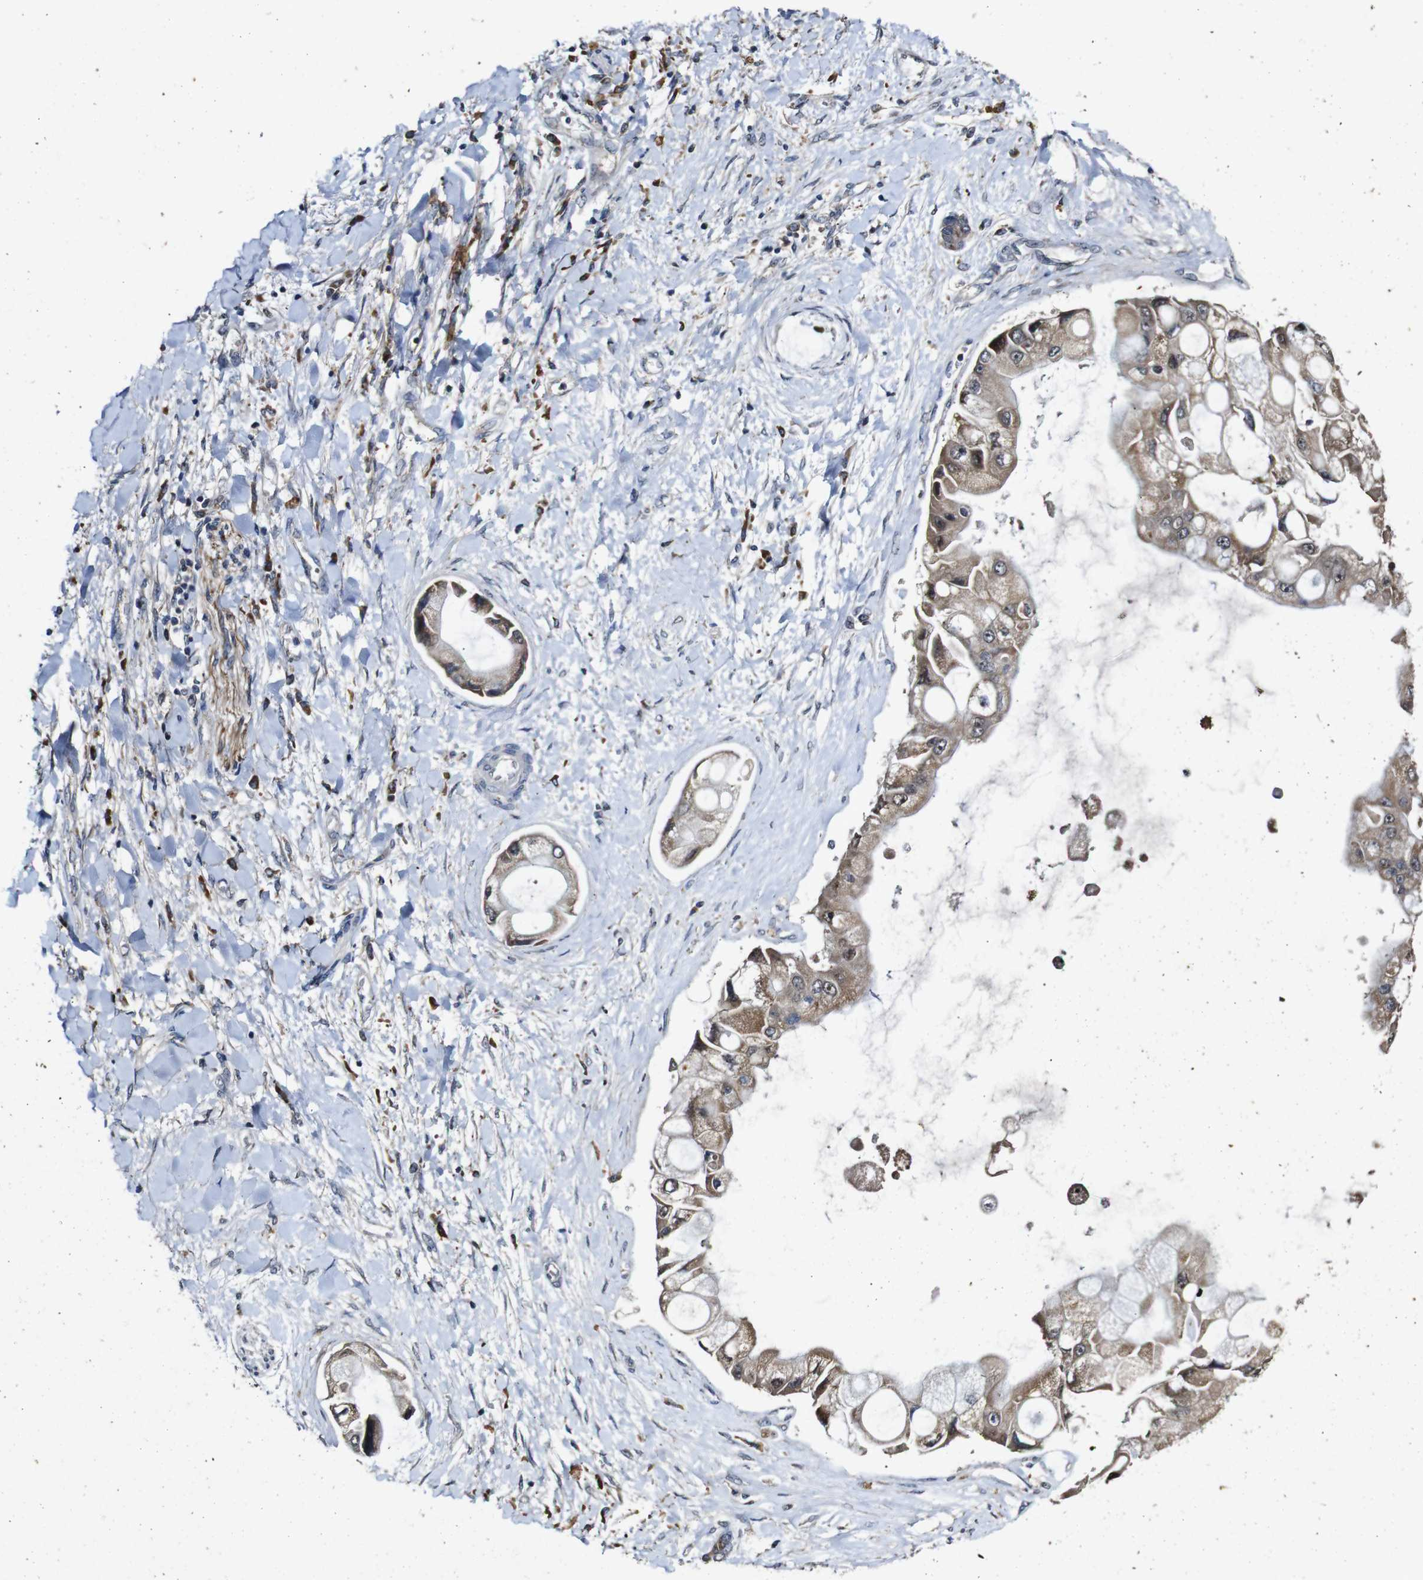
{"staining": {"intensity": "moderate", "quantity": ">75%", "location": "cytoplasmic/membranous"}, "tissue": "liver cancer", "cell_type": "Tumor cells", "image_type": "cancer", "snomed": [{"axis": "morphology", "description": "Cholangiocarcinoma"}, {"axis": "topography", "description": "Liver"}], "caption": "A brown stain labels moderate cytoplasmic/membranous expression of a protein in human liver cancer tumor cells. The staining was performed using DAB, with brown indicating positive protein expression. Nuclei are stained blue with hematoxylin.", "gene": "MAGI2", "patient": {"sex": "male", "age": 50}}